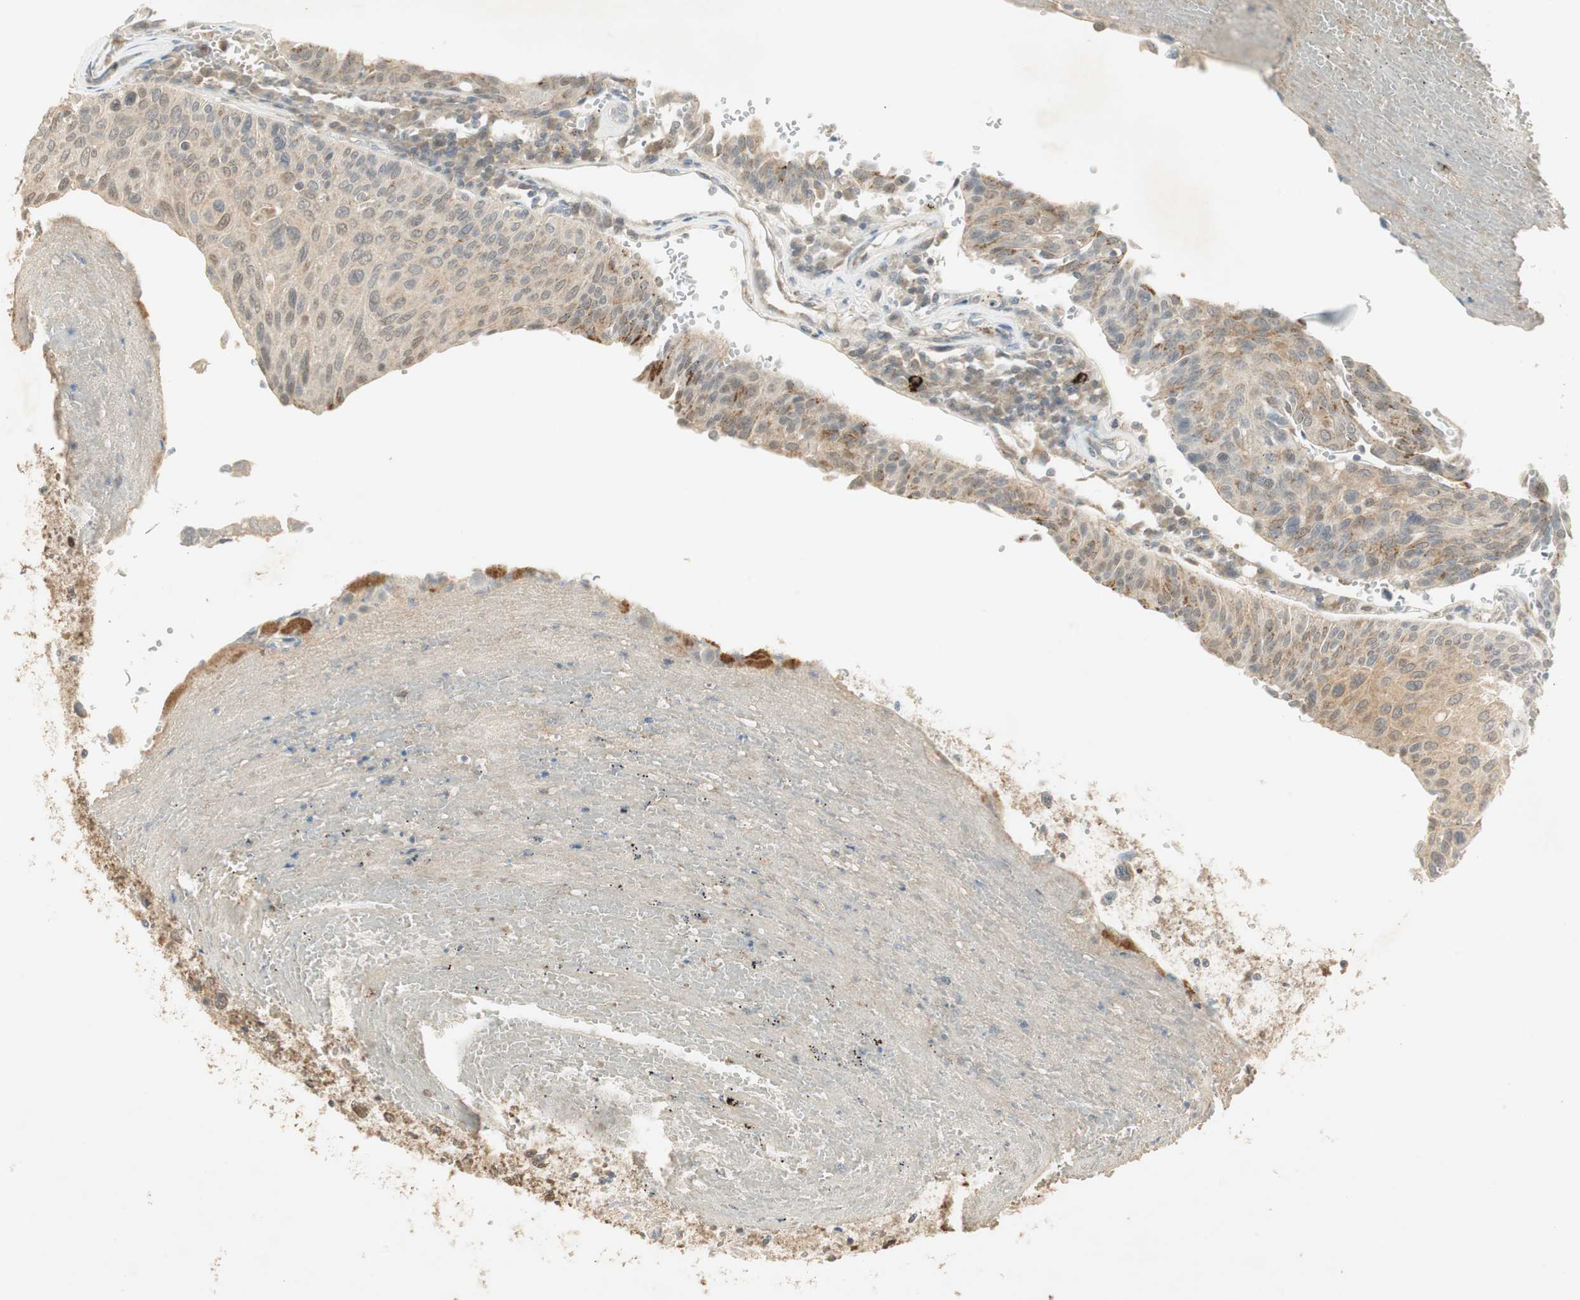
{"staining": {"intensity": "moderate", "quantity": ">75%", "location": "cytoplasmic/membranous"}, "tissue": "urothelial cancer", "cell_type": "Tumor cells", "image_type": "cancer", "snomed": [{"axis": "morphology", "description": "Urothelial carcinoma, High grade"}, {"axis": "topography", "description": "Urinary bladder"}], "caption": "This is a photomicrograph of immunohistochemistry staining of urothelial carcinoma (high-grade), which shows moderate positivity in the cytoplasmic/membranous of tumor cells.", "gene": "USP2", "patient": {"sex": "male", "age": 66}}